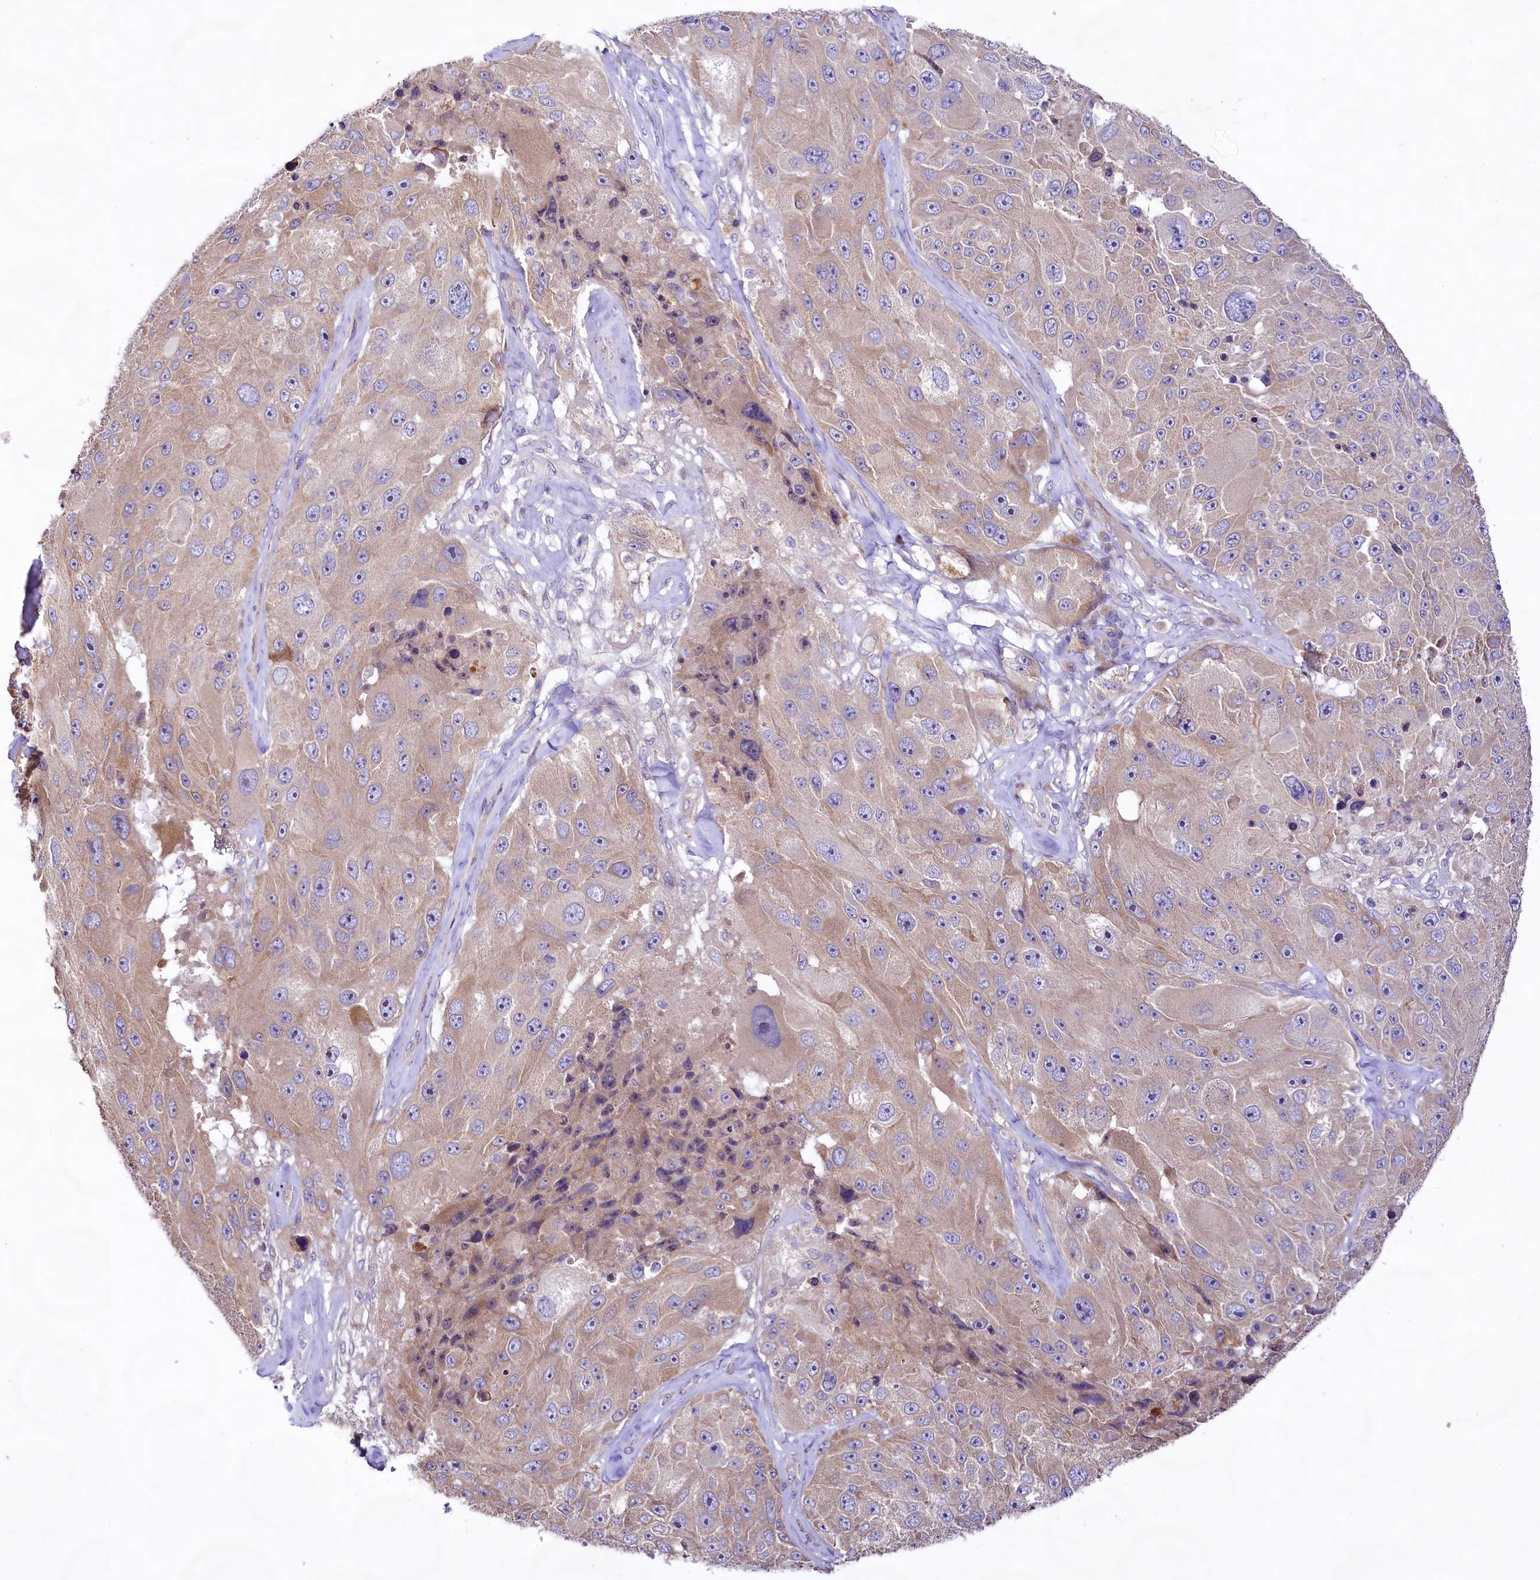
{"staining": {"intensity": "weak", "quantity": ">75%", "location": "cytoplasmic/membranous"}, "tissue": "melanoma", "cell_type": "Tumor cells", "image_type": "cancer", "snomed": [{"axis": "morphology", "description": "Malignant melanoma, Metastatic site"}, {"axis": "topography", "description": "Lymph node"}], "caption": "Human melanoma stained with a brown dye exhibits weak cytoplasmic/membranous positive positivity in about >75% of tumor cells.", "gene": "VPS11", "patient": {"sex": "male", "age": 62}}